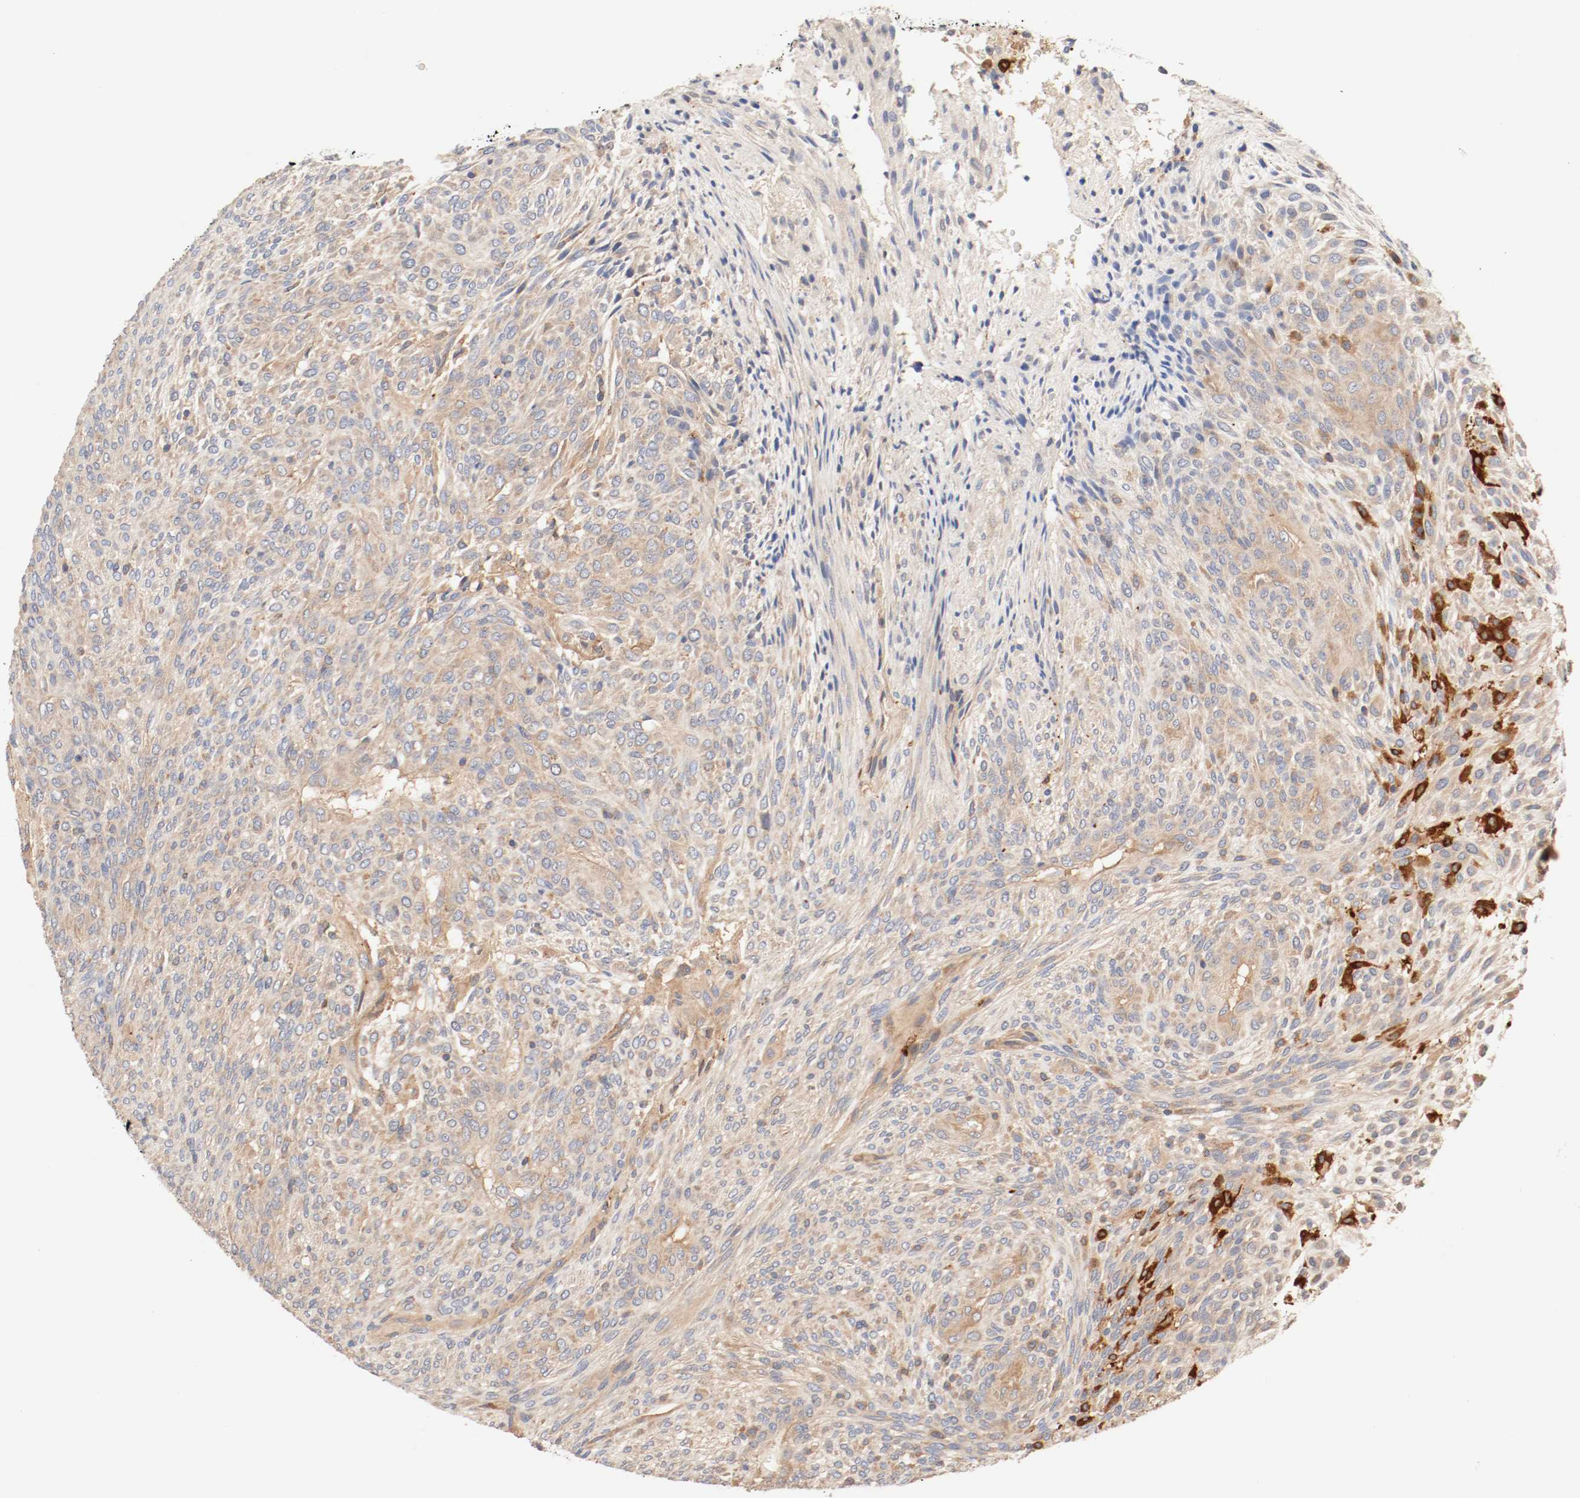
{"staining": {"intensity": "moderate", "quantity": ">75%", "location": "cytoplasmic/membranous"}, "tissue": "glioma", "cell_type": "Tumor cells", "image_type": "cancer", "snomed": [{"axis": "morphology", "description": "Glioma, malignant, High grade"}, {"axis": "topography", "description": "Cerebral cortex"}], "caption": "IHC of human malignant high-grade glioma exhibits medium levels of moderate cytoplasmic/membranous positivity in about >75% of tumor cells. (brown staining indicates protein expression, while blue staining denotes nuclei).", "gene": "GIT1", "patient": {"sex": "female", "age": 55}}